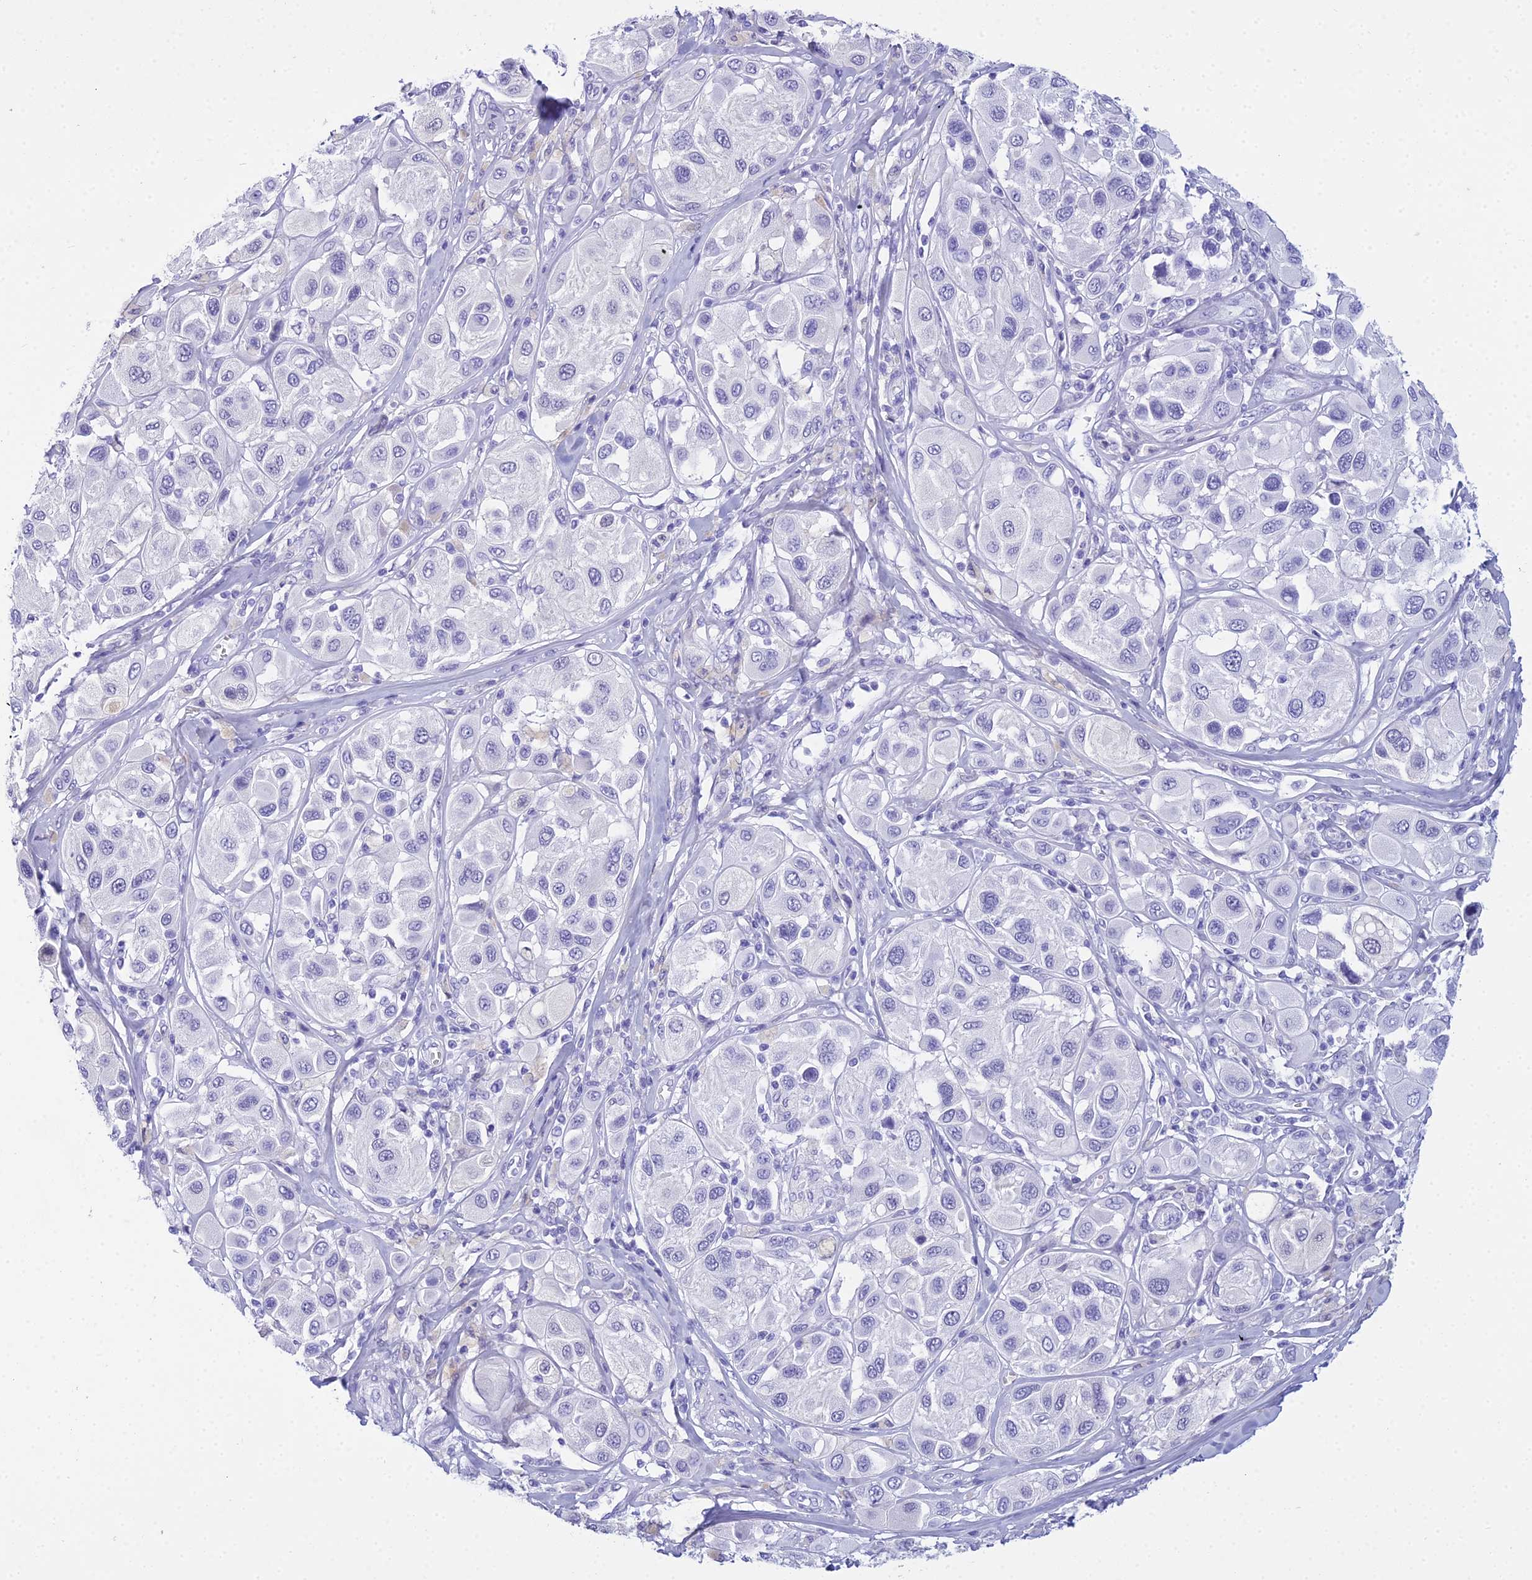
{"staining": {"intensity": "negative", "quantity": "none", "location": "none"}, "tissue": "melanoma", "cell_type": "Tumor cells", "image_type": "cancer", "snomed": [{"axis": "morphology", "description": "Malignant melanoma, Metastatic site"}, {"axis": "topography", "description": "Skin"}], "caption": "Tumor cells are negative for brown protein staining in melanoma. (DAB (3,3'-diaminobenzidine) immunohistochemistry (IHC), high magnification).", "gene": "ZNF442", "patient": {"sex": "male", "age": 41}}